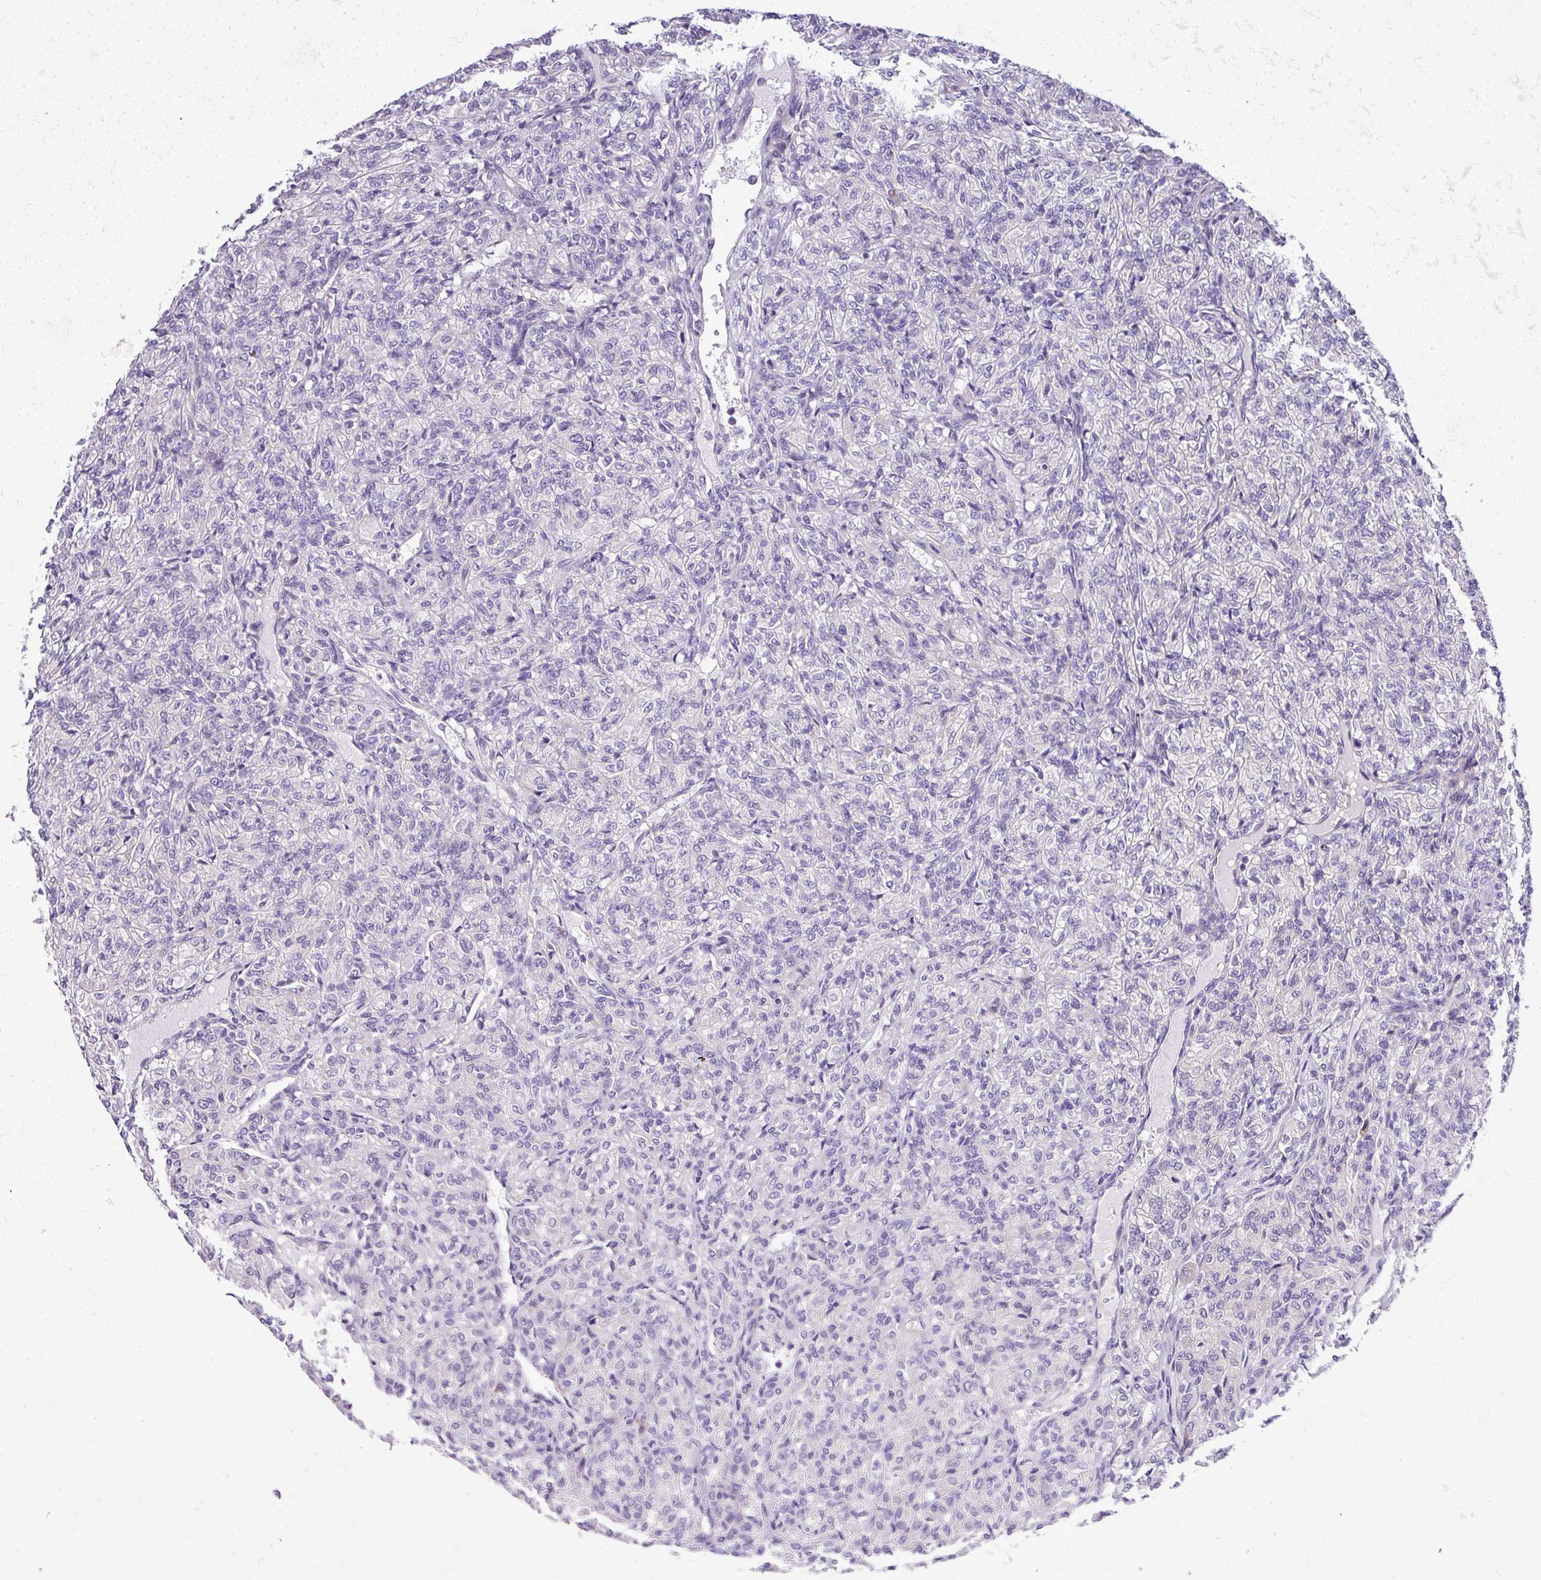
{"staining": {"intensity": "negative", "quantity": "none", "location": "none"}, "tissue": "renal cancer", "cell_type": "Tumor cells", "image_type": "cancer", "snomed": [{"axis": "morphology", "description": "Adenocarcinoma, NOS"}, {"axis": "topography", "description": "Kidney"}], "caption": "Renal cancer was stained to show a protein in brown. There is no significant expression in tumor cells.", "gene": "MOCS3", "patient": {"sex": "male", "age": 77}}